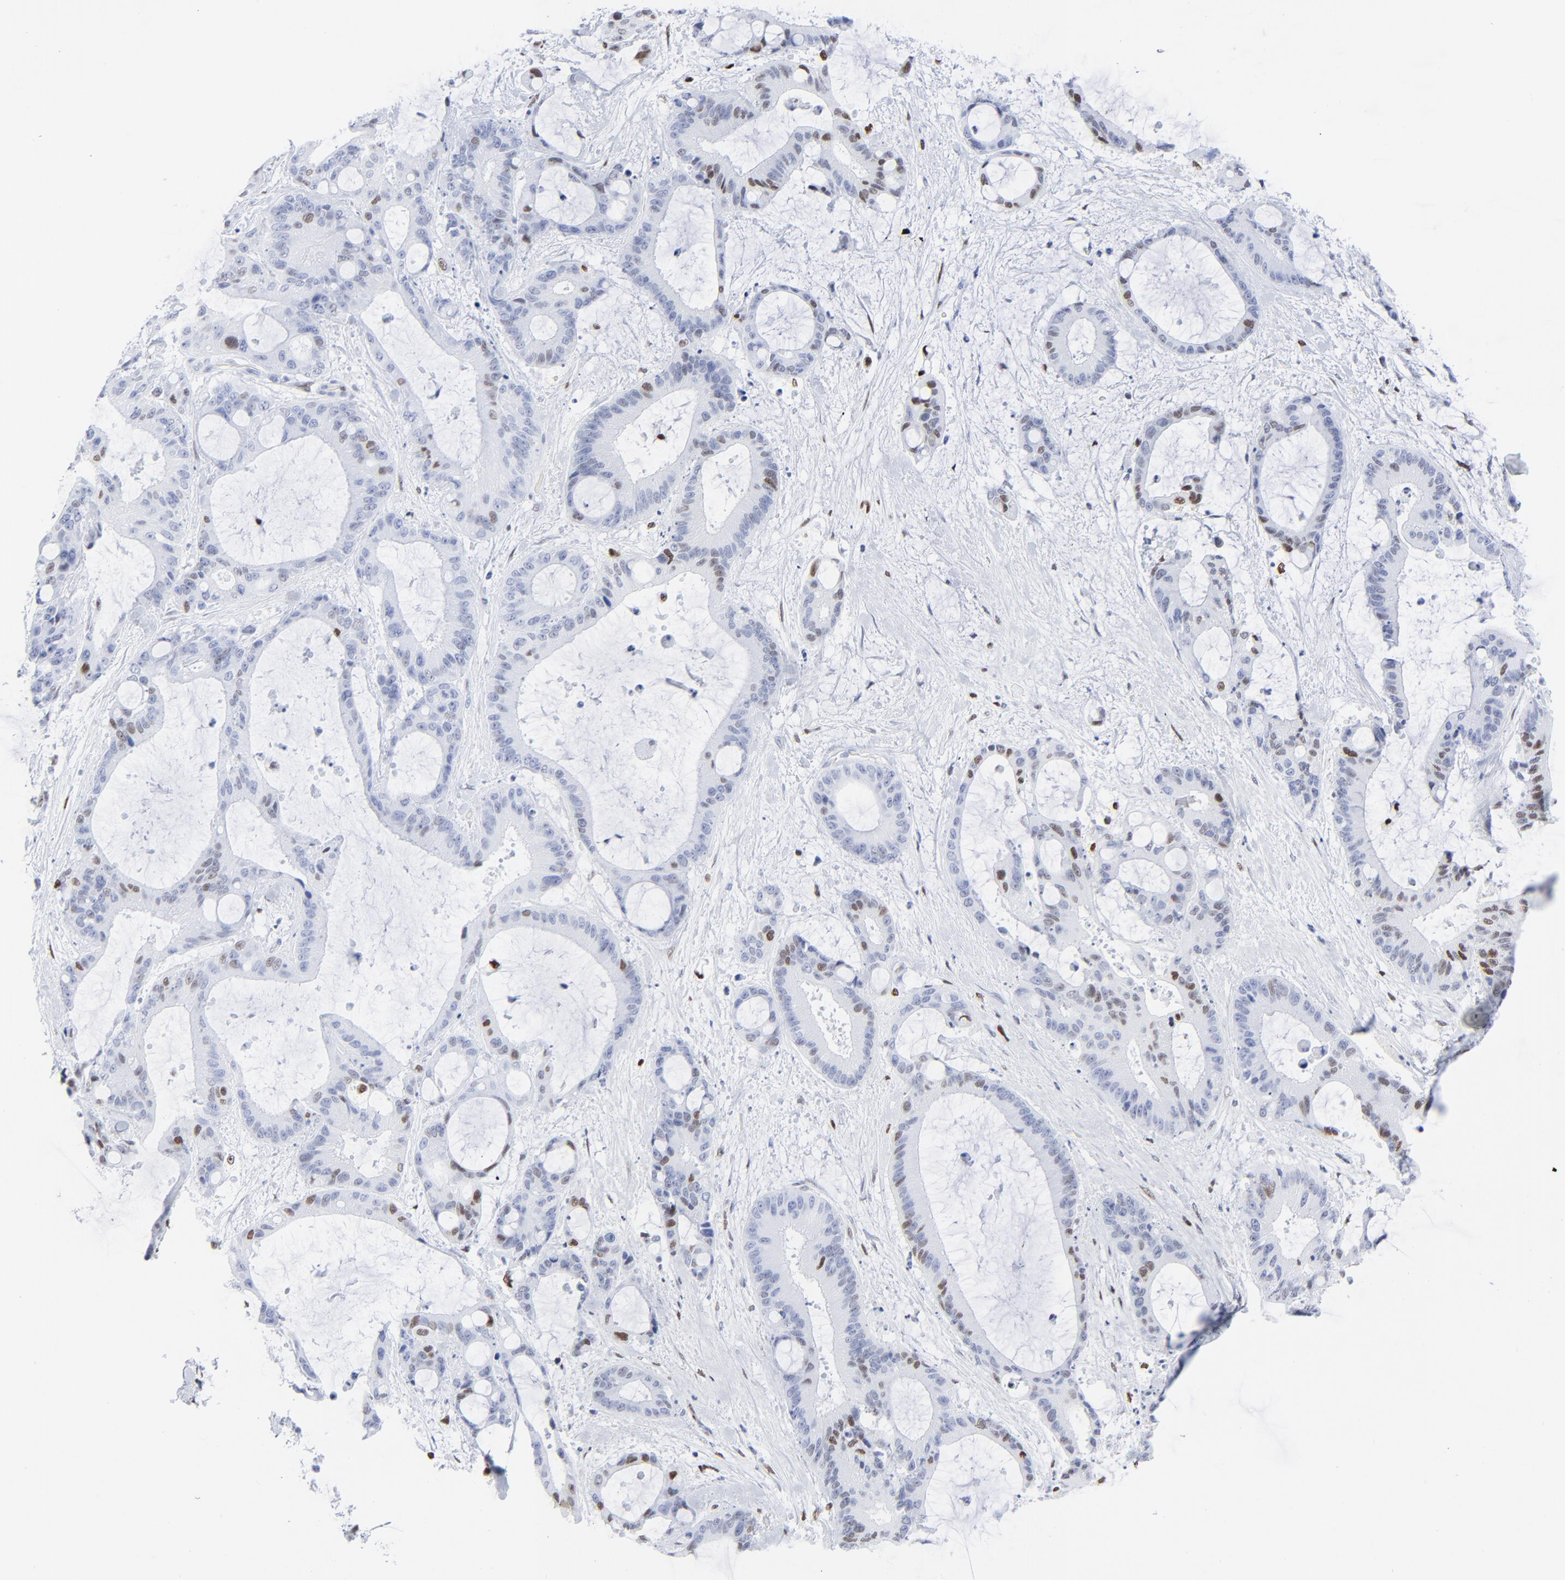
{"staining": {"intensity": "moderate", "quantity": "<25%", "location": "nuclear"}, "tissue": "liver cancer", "cell_type": "Tumor cells", "image_type": "cancer", "snomed": [{"axis": "morphology", "description": "Cholangiocarcinoma"}, {"axis": "topography", "description": "Liver"}], "caption": "Liver cancer stained with immunohistochemistry displays moderate nuclear expression in about <25% of tumor cells. Nuclei are stained in blue.", "gene": "JUN", "patient": {"sex": "female", "age": 73}}